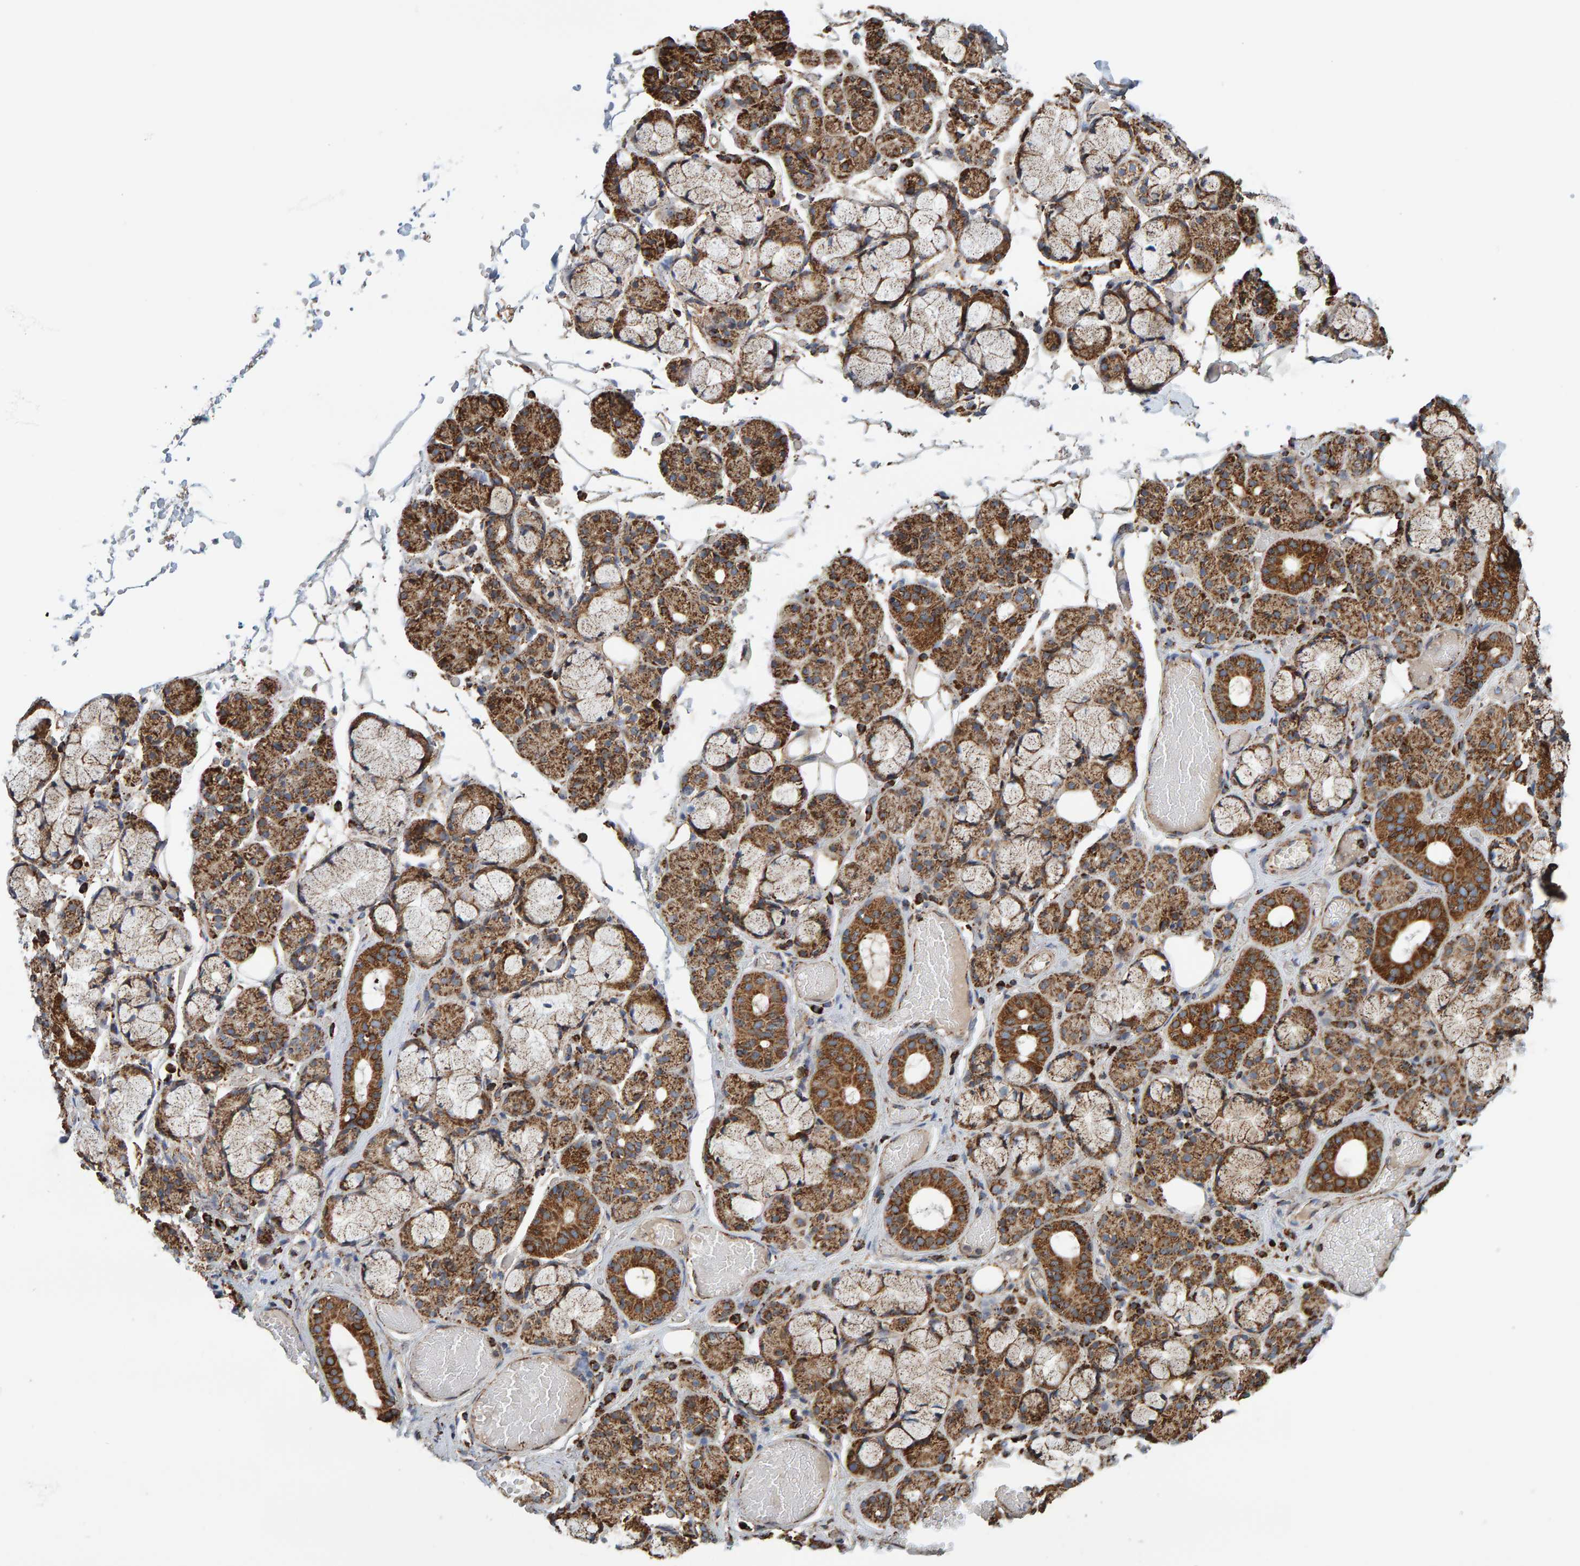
{"staining": {"intensity": "moderate", "quantity": "25%-75%", "location": "cytoplasmic/membranous"}, "tissue": "salivary gland", "cell_type": "Glandular cells", "image_type": "normal", "snomed": [{"axis": "morphology", "description": "Normal tissue, NOS"}, {"axis": "topography", "description": "Salivary gland"}], "caption": "Immunohistochemistry (IHC) staining of normal salivary gland, which reveals medium levels of moderate cytoplasmic/membranous expression in about 25%-75% of glandular cells indicating moderate cytoplasmic/membranous protein staining. The staining was performed using DAB (brown) for protein detection and nuclei were counterstained in hematoxylin (blue).", "gene": "MRPL45", "patient": {"sex": "male", "age": 63}}